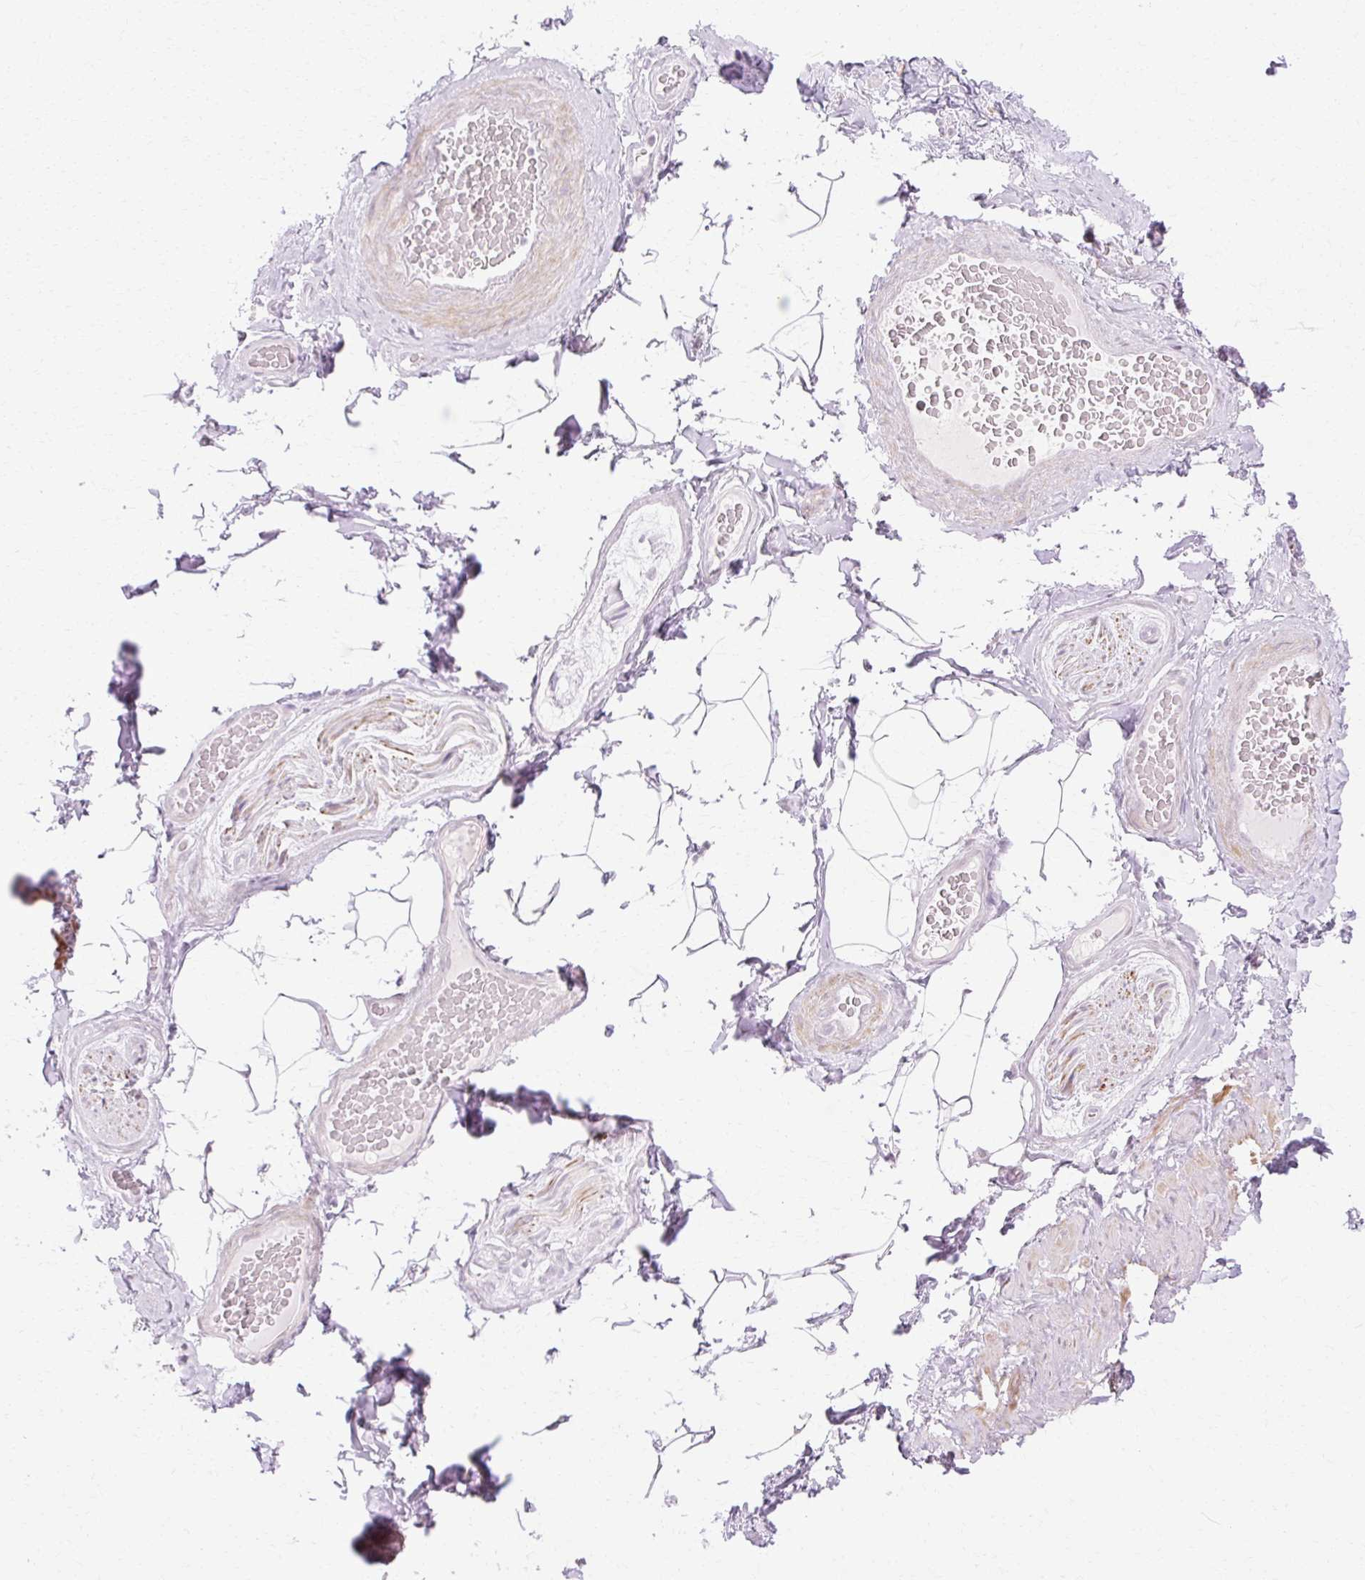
{"staining": {"intensity": "negative", "quantity": "none", "location": "none"}, "tissue": "adipose tissue", "cell_type": "Adipocytes", "image_type": "normal", "snomed": [{"axis": "morphology", "description": "Normal tissue, NOS"}, {"axis": "topography", "description": "Vascular tissue"}, {"axis": "topography", "description": "Peripheral nerve tissue"}], "caption": "DAB (3,3'-diaminobenzidine) immunohistochemical staining of benign human adipose tissue shows no significant positivity in adipocytes.", "gene": "C3orf49", "patient": {"sex": "male", "age": 41}}